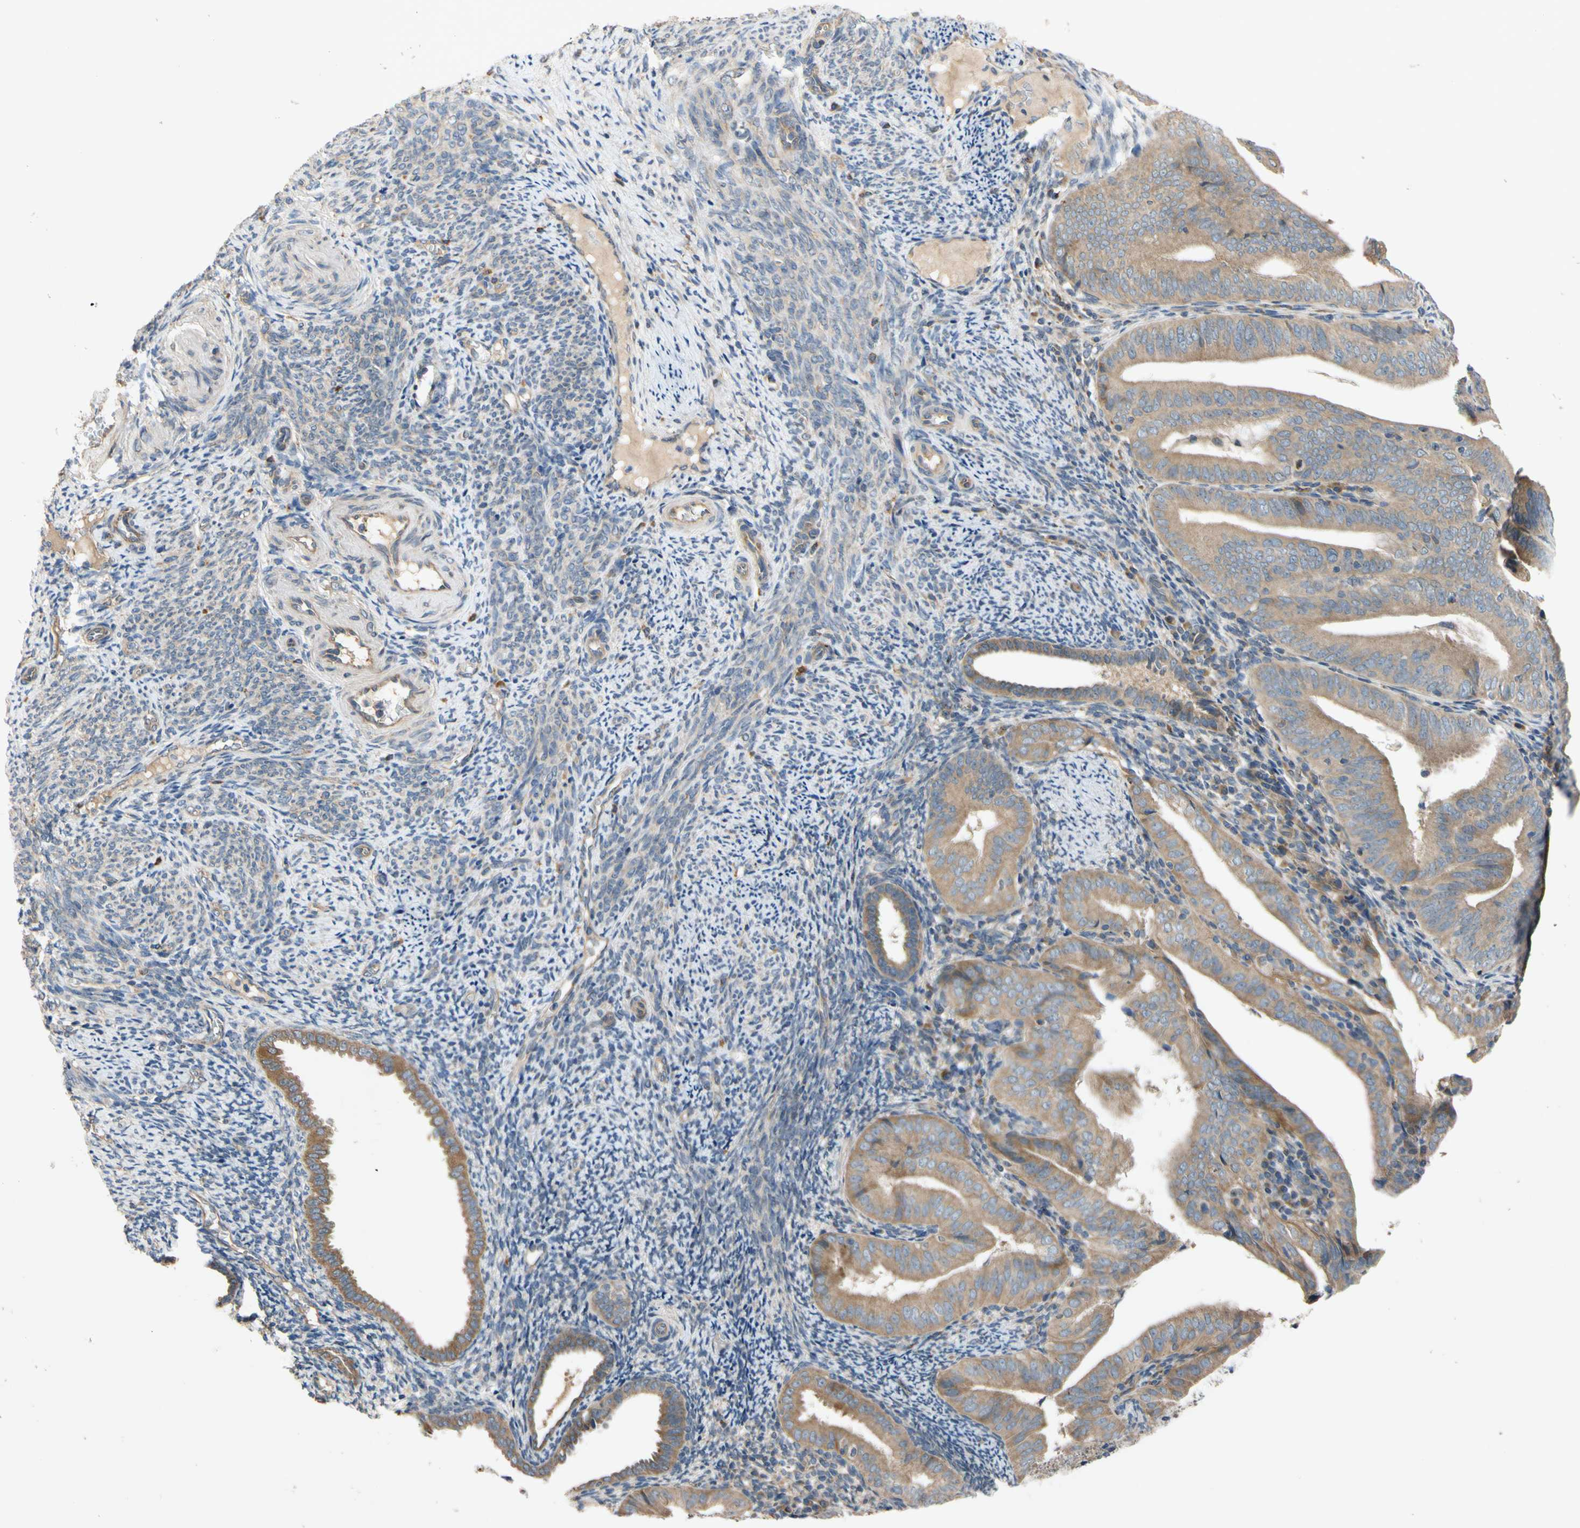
{"staining": {"intensity": "moderate", "quantity": ">75%", "location": "cytoplasmic/membranous"}, "tissue": "endometrial cancer", "cell_type": "Tumor cells", "image_type": "cancer", "snomed": [{"axis": "morphology", "description": "Adenocarcinoma, NOS"}, {"axis": "topography", "description": "Endometrium"}], "caption": "Tumor cells display medium levels of moderate cytoplasmic/membranous positivity in approximately >75% of cells in endometrial cancer.", "gene": "MBTPS2", "patient": {"sex": "female", "age": 58}}